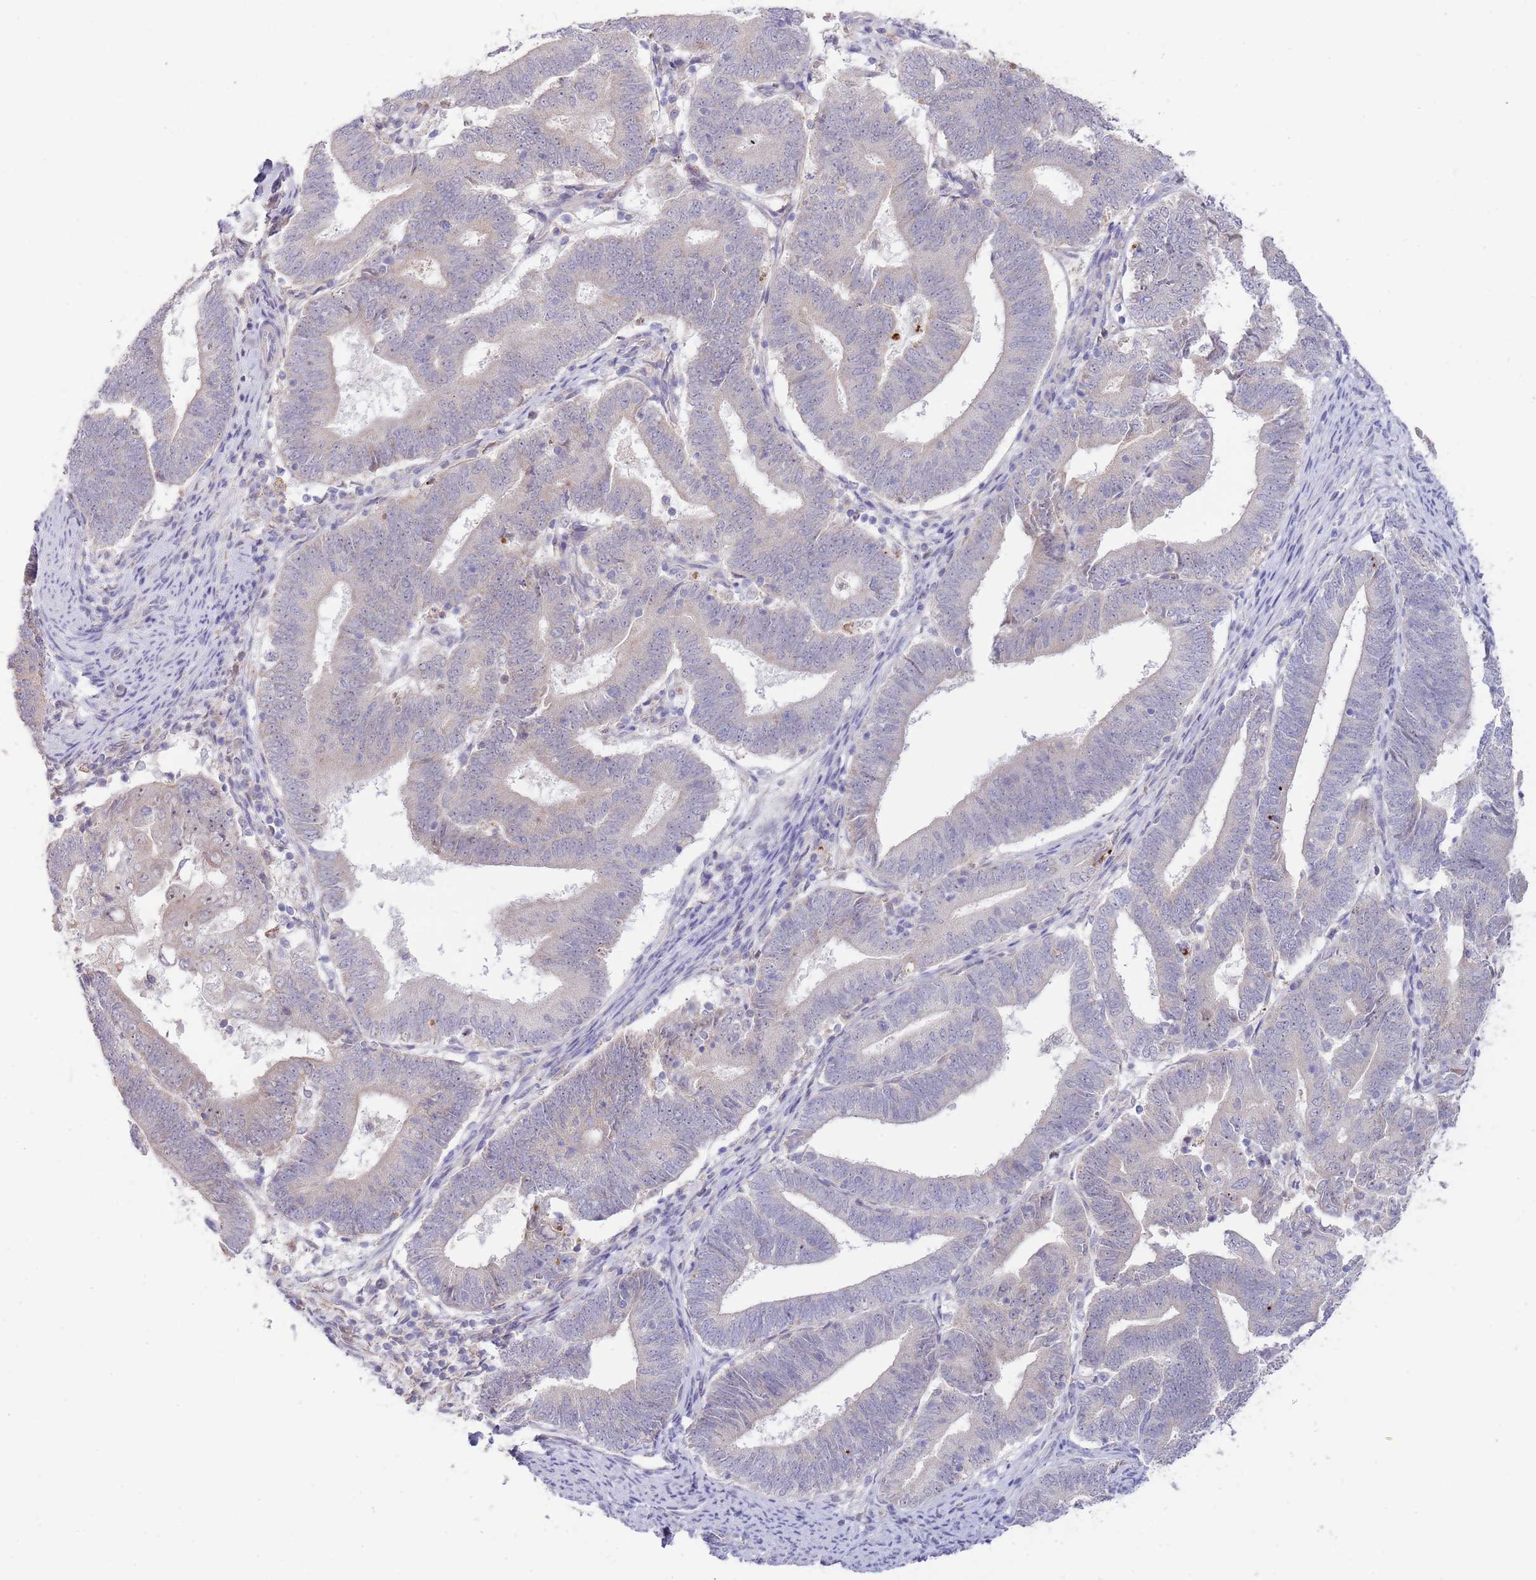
{"staining": {"intensity": "negative", "quantity": "none", "location": "none"}, "tissue": "endometrial cancer", "cell_type": "Tumor cells", "image_type": "cancer", "snomed": [{"axis": "morphology", "description": "Adenocarcinoma, NOS"}, {"axis": "topography", "description": "Endometrium"}], "caption": "Endometrial cancer (adenocarcinoma) was stained to show a protein in brown. There is no significant positivity in tumor cells.", "gene": "AP1S2", "patient": {"sex": "female", "age": 70}}